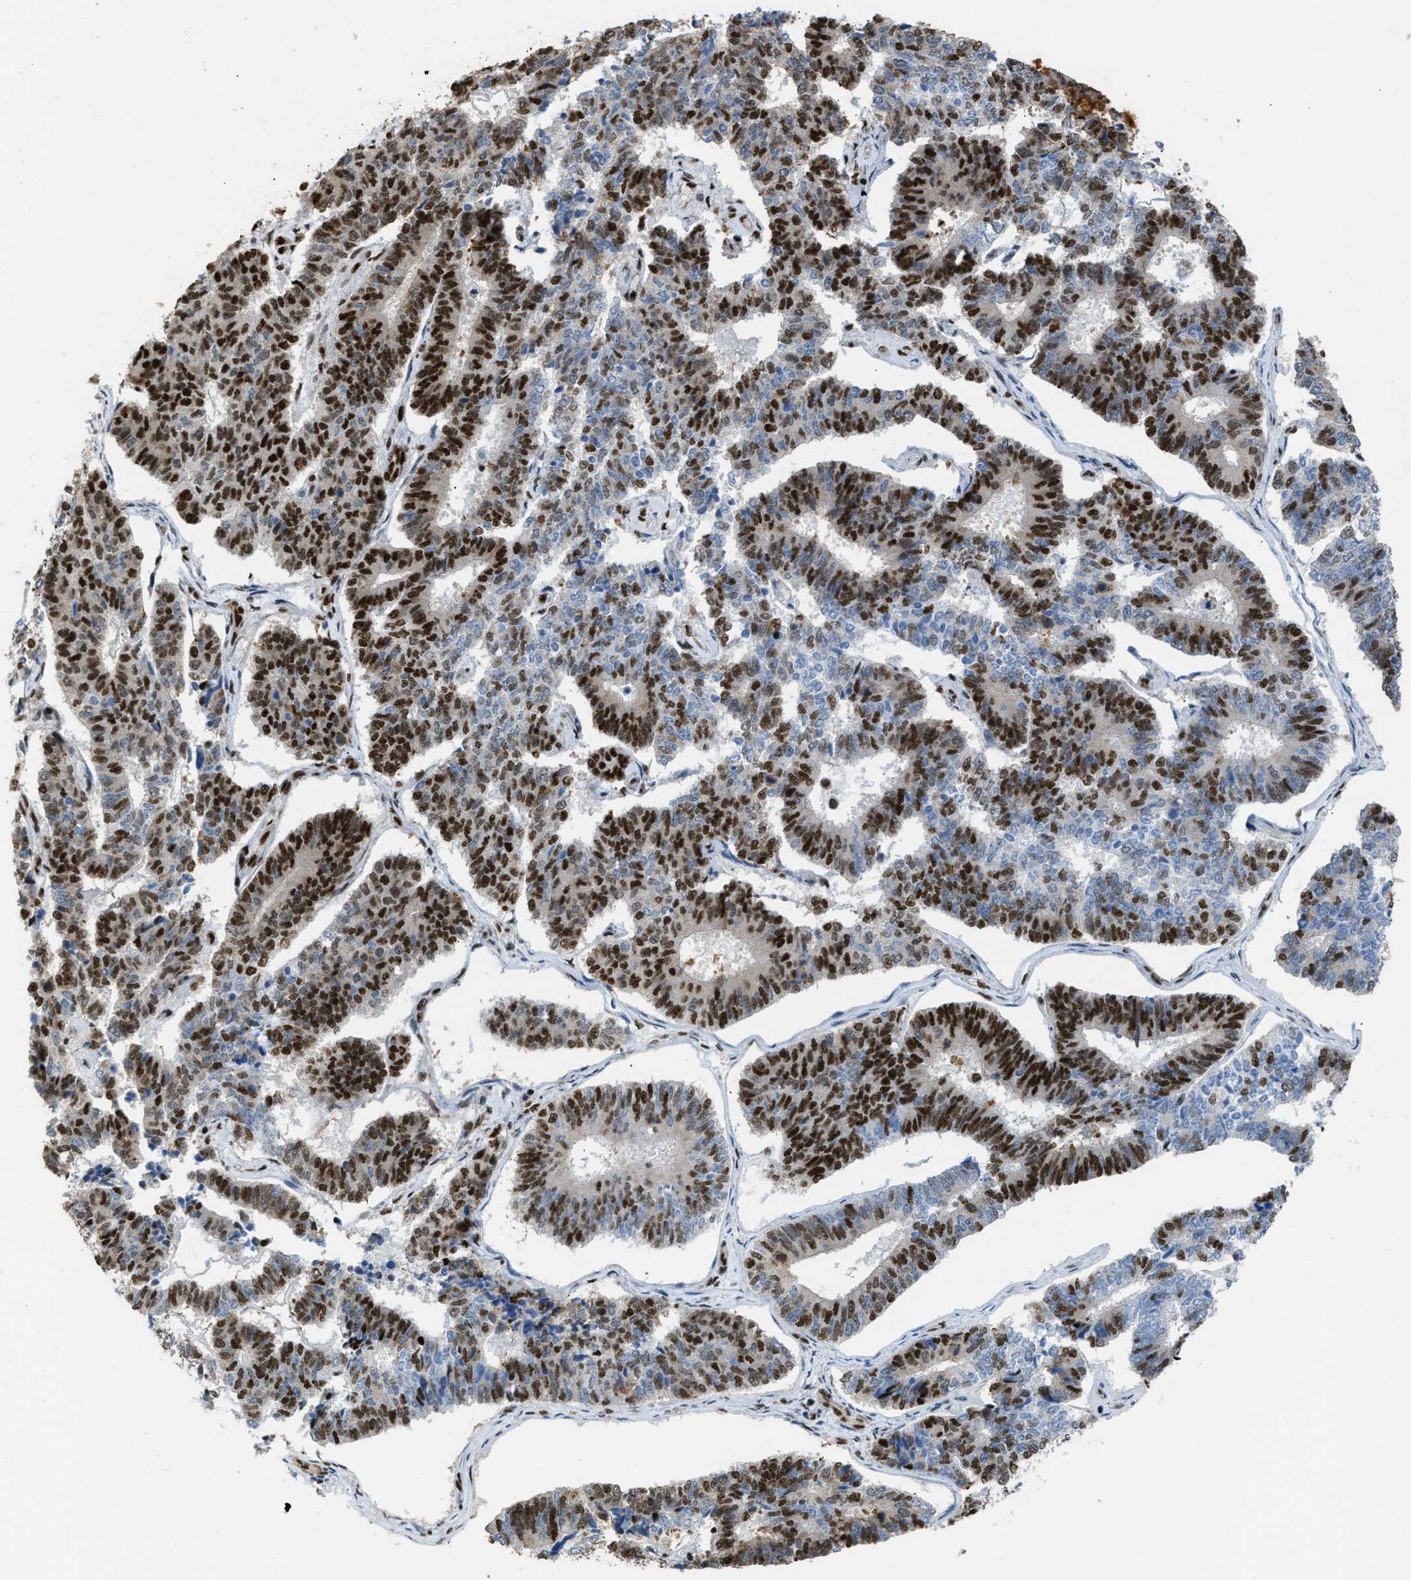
{"staining": {"intensity": "strong", "quantity": ">75%", "location": "nuclear"}, "tissue": "endometrial cancer", "cell_type": "Tumor cells", "image_type": "cancer", "snomed": [{"axis": "morphology", "description": "Adenocarcinoma, NOS"}, {"axis": "topography", "description": "Endometrium"}], "caption": "An image of endometrial cancer (adenocarcinoma) stained for a protein demonstrates strong nuclear brown staining in tumor cells.", "gene": "SCAF4", "patient": {"sex": "female", "age": 70}}